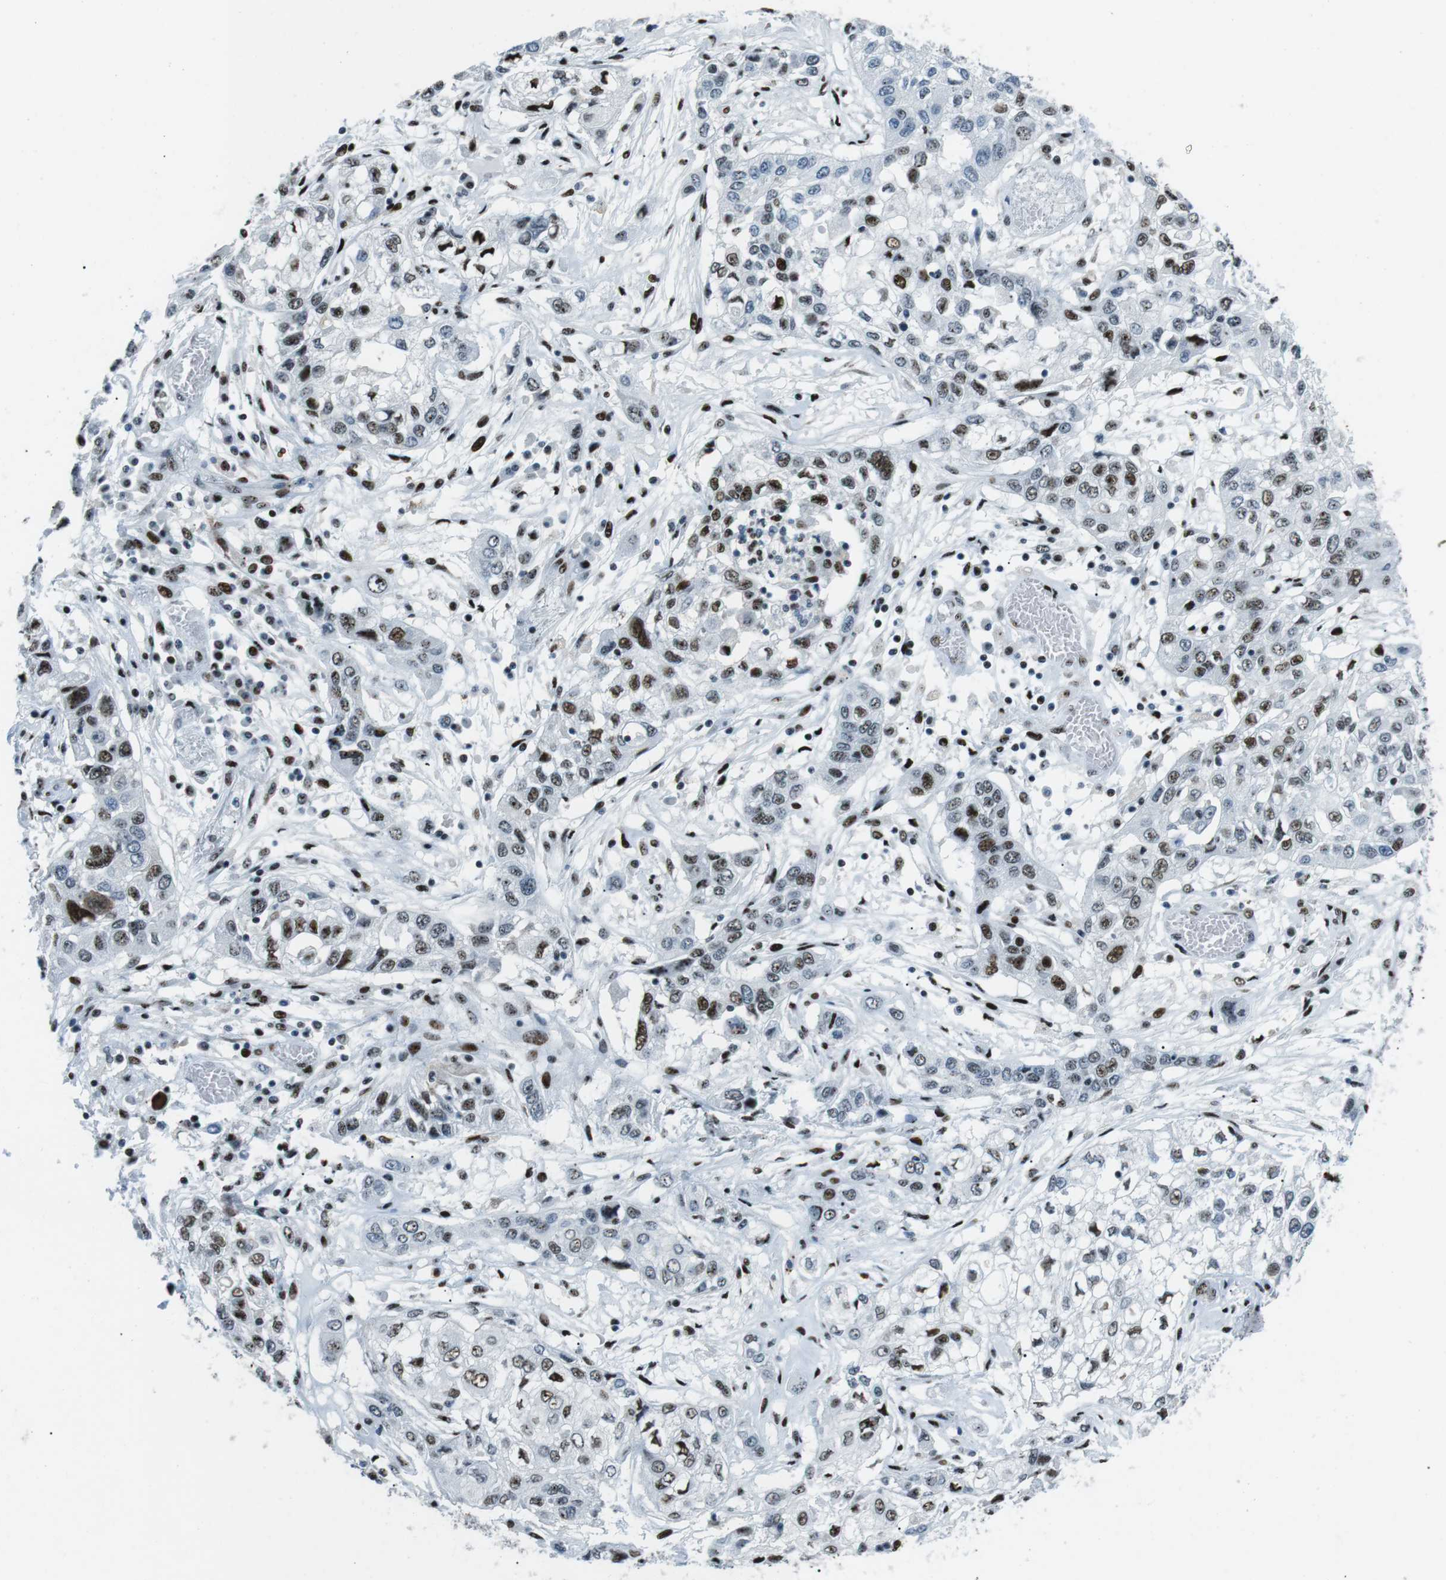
{"staining": {"intensity": "moderate", "quantity": "25%-75%", "location": "nuclear"}, "tissue": "lung cancer", "cell_type": "Tumor cells", "image_type": "cancer", "snomed": [{"axis": "morphology", "description": "Squamous cell carcinoma, NOS"}, {"axis": "topography", "description": "Lung"}], "caption": "The immunohistochemical stain highlights moderate nuclear positivity in tumor cells of lung cancer tissue.", "gene": "PML", "patient": {"sex": "male", "age": 71}}